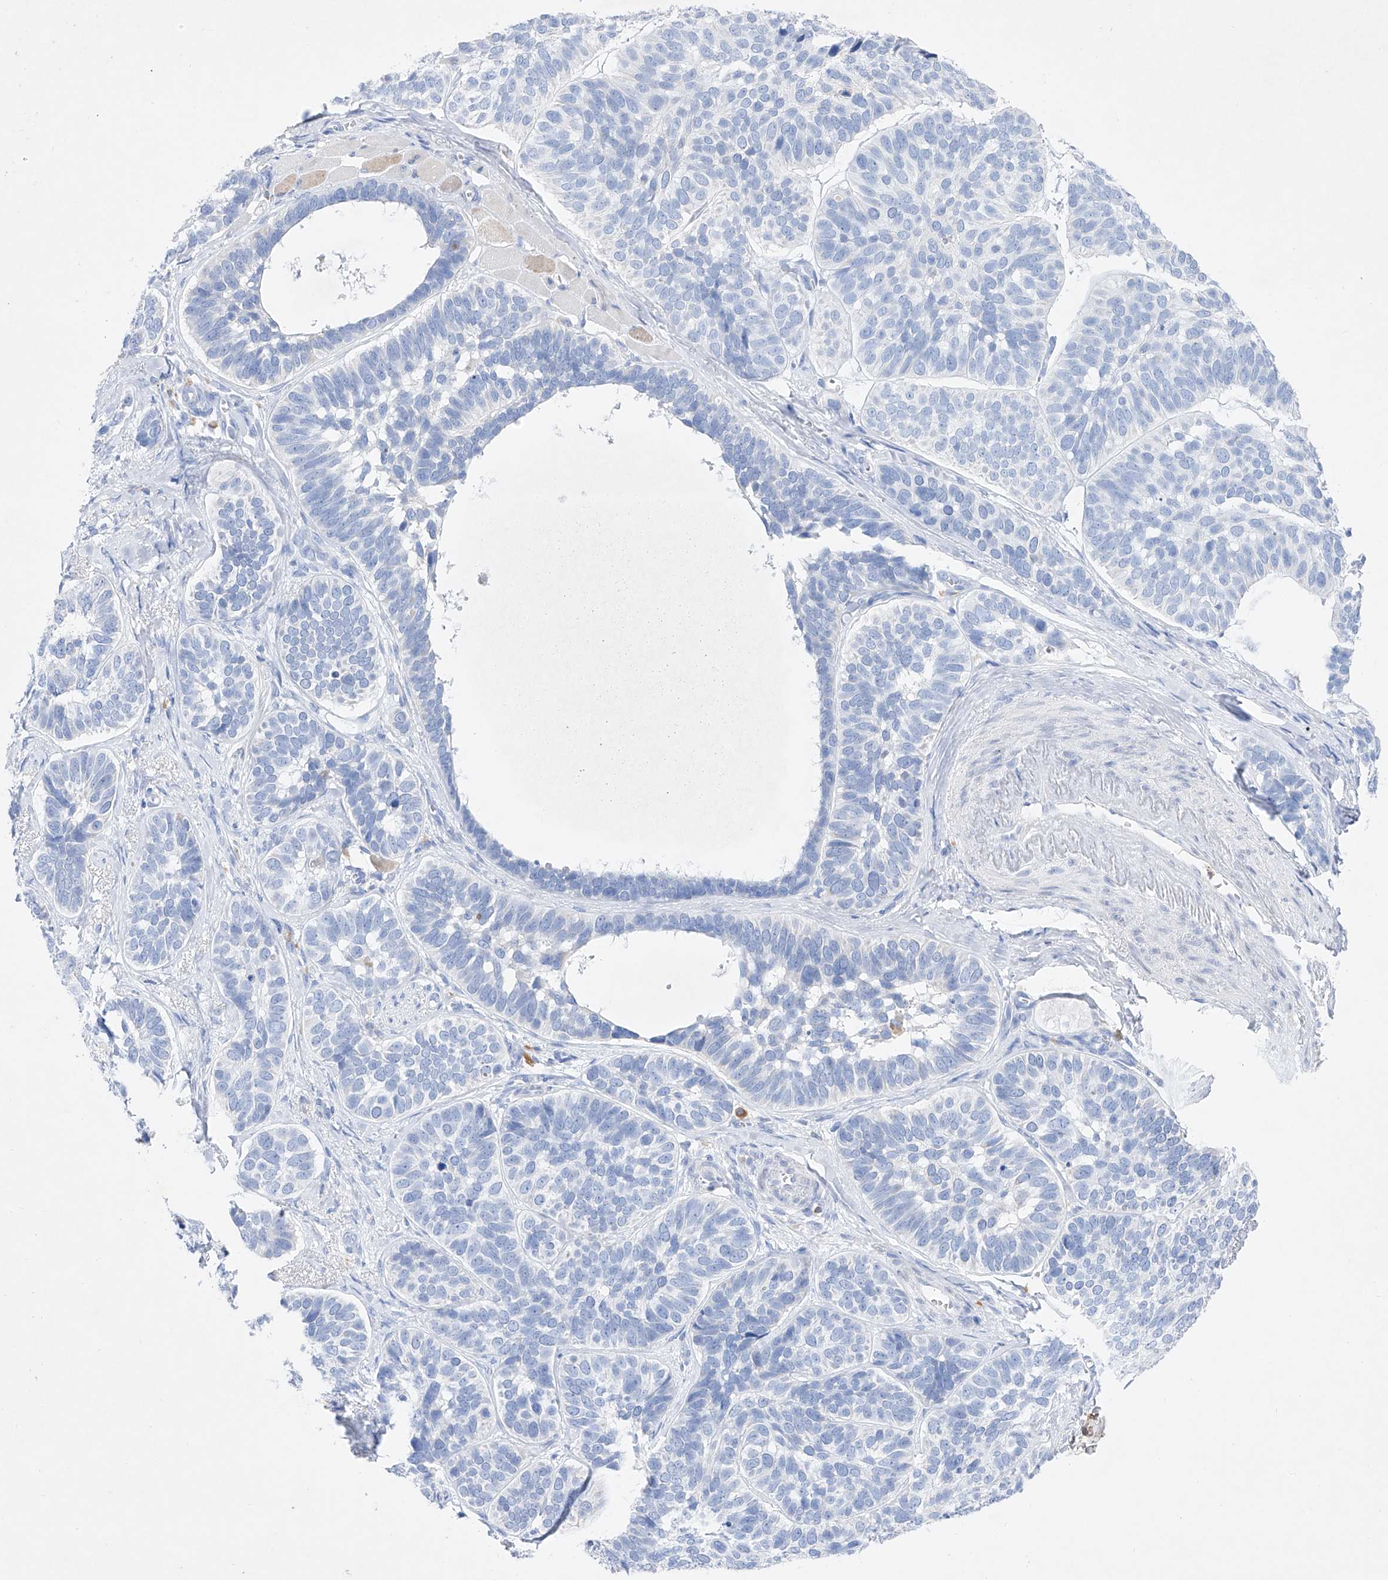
{"staining": {"intensity": "negative", "quantity": "none", "location": "none"}, "tissue": "skin cancer", "cell_type": "Tumor cells", "image_type": "cancer", "snomed": [{"axis": "morphology", "description": "Basal cell carcinoma"}, {"axis": "topography", "description": "Skin"}], "caption": "This is an immunohistochemistry (IHC) histopathology image of human skin basal cell carcinoma. There is no positivity in tumor cells.", "gene": "TM7SF2", "patient": {"sex": "male", "age": 62}}